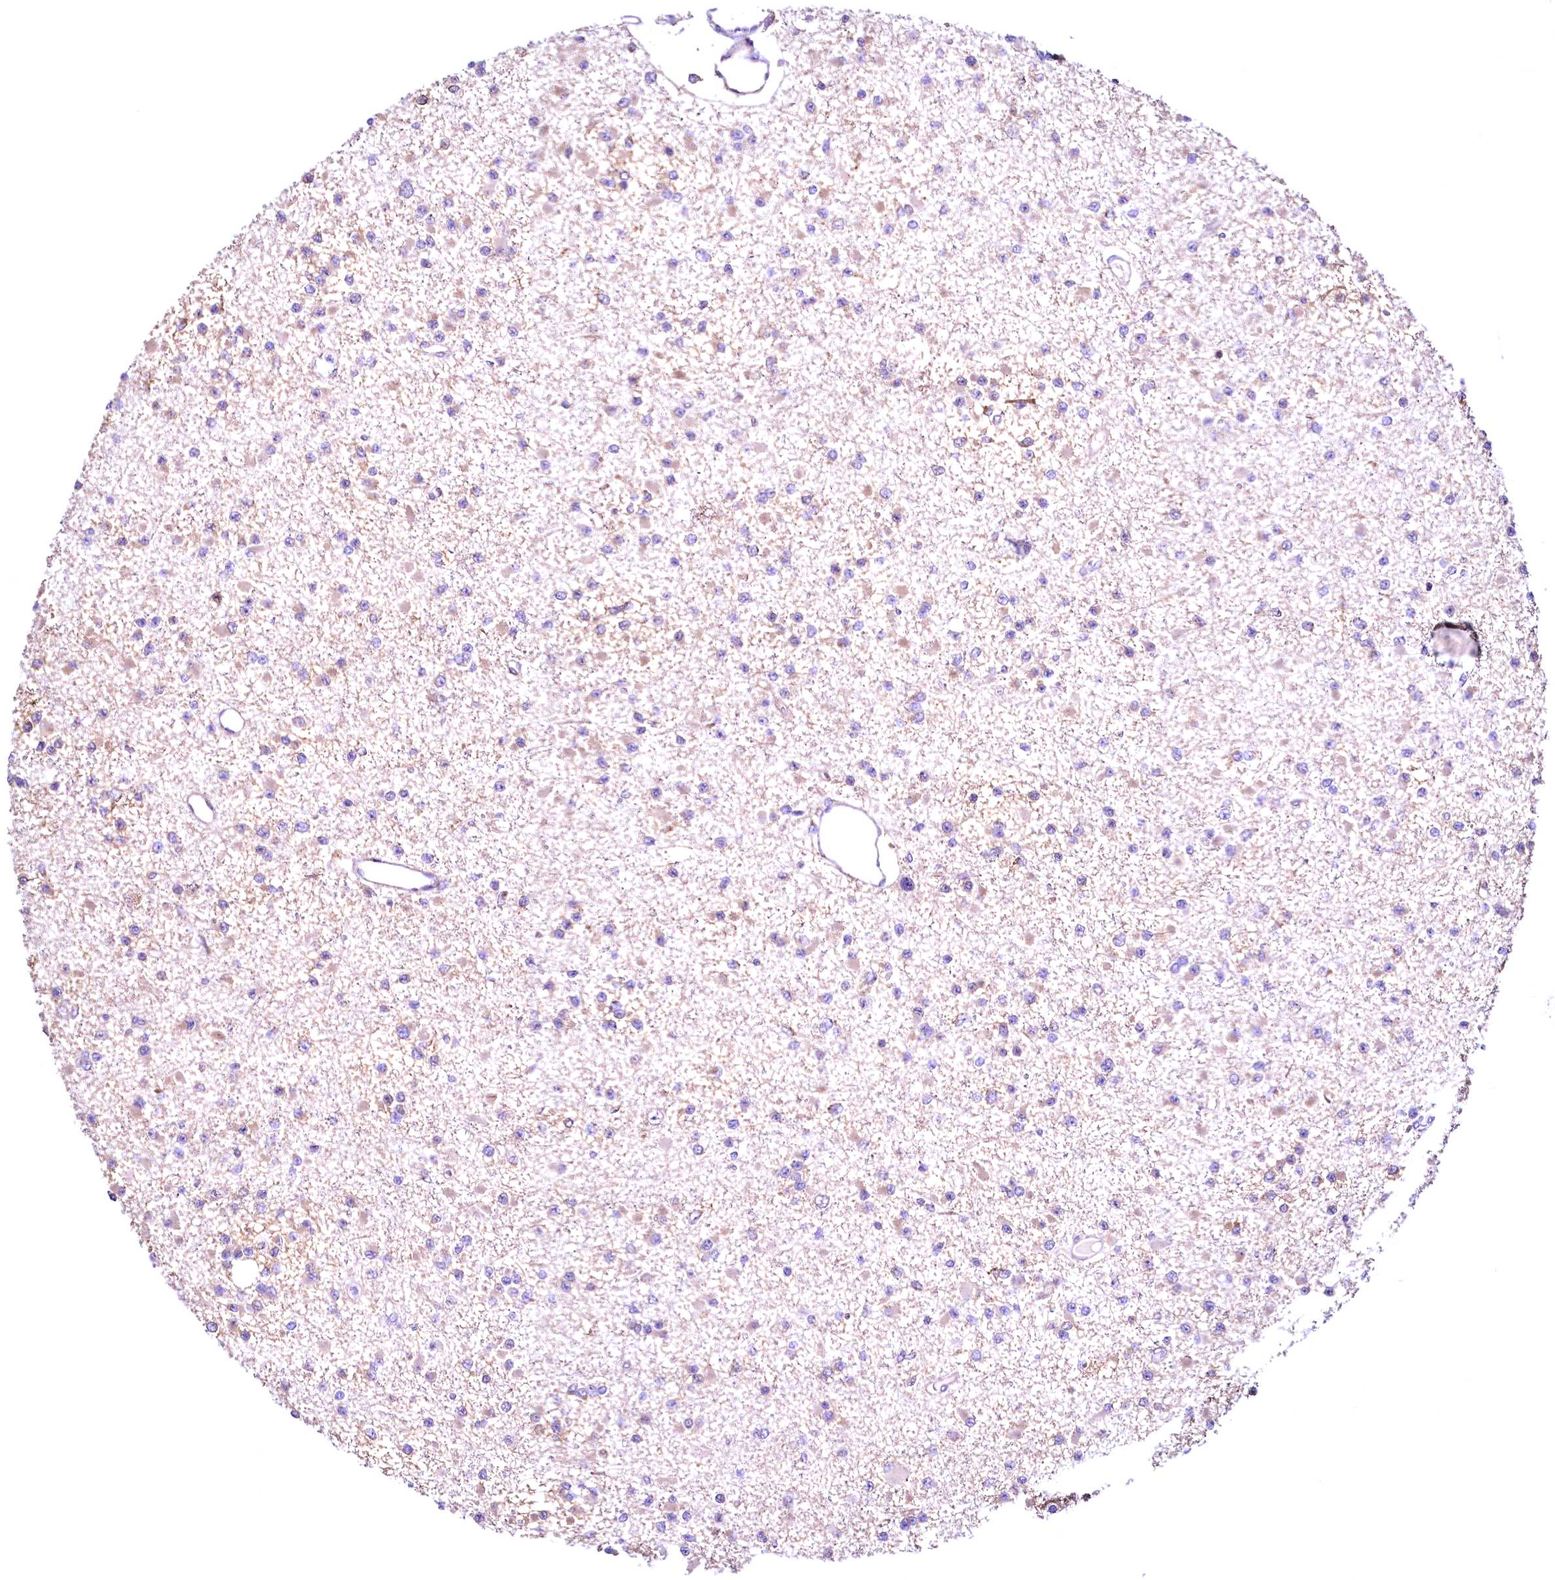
{"staining": {"intensity": "negative", "quantity": "none", "location": "none"}, "tissue": "glioma", "cell_type": "Tumor cells", "image_type": "cancer", "snomed": [{"axis": "morphology", "description": "Glioma, malignant, Low grade"}, {"axis": "topography", "description": "Brain"}], "caption": "Tumor cells show no significant positivity in malignant glioma (low-grade).", "gene": "RBFA", "patient": {"sex": "female", "age": 22}}